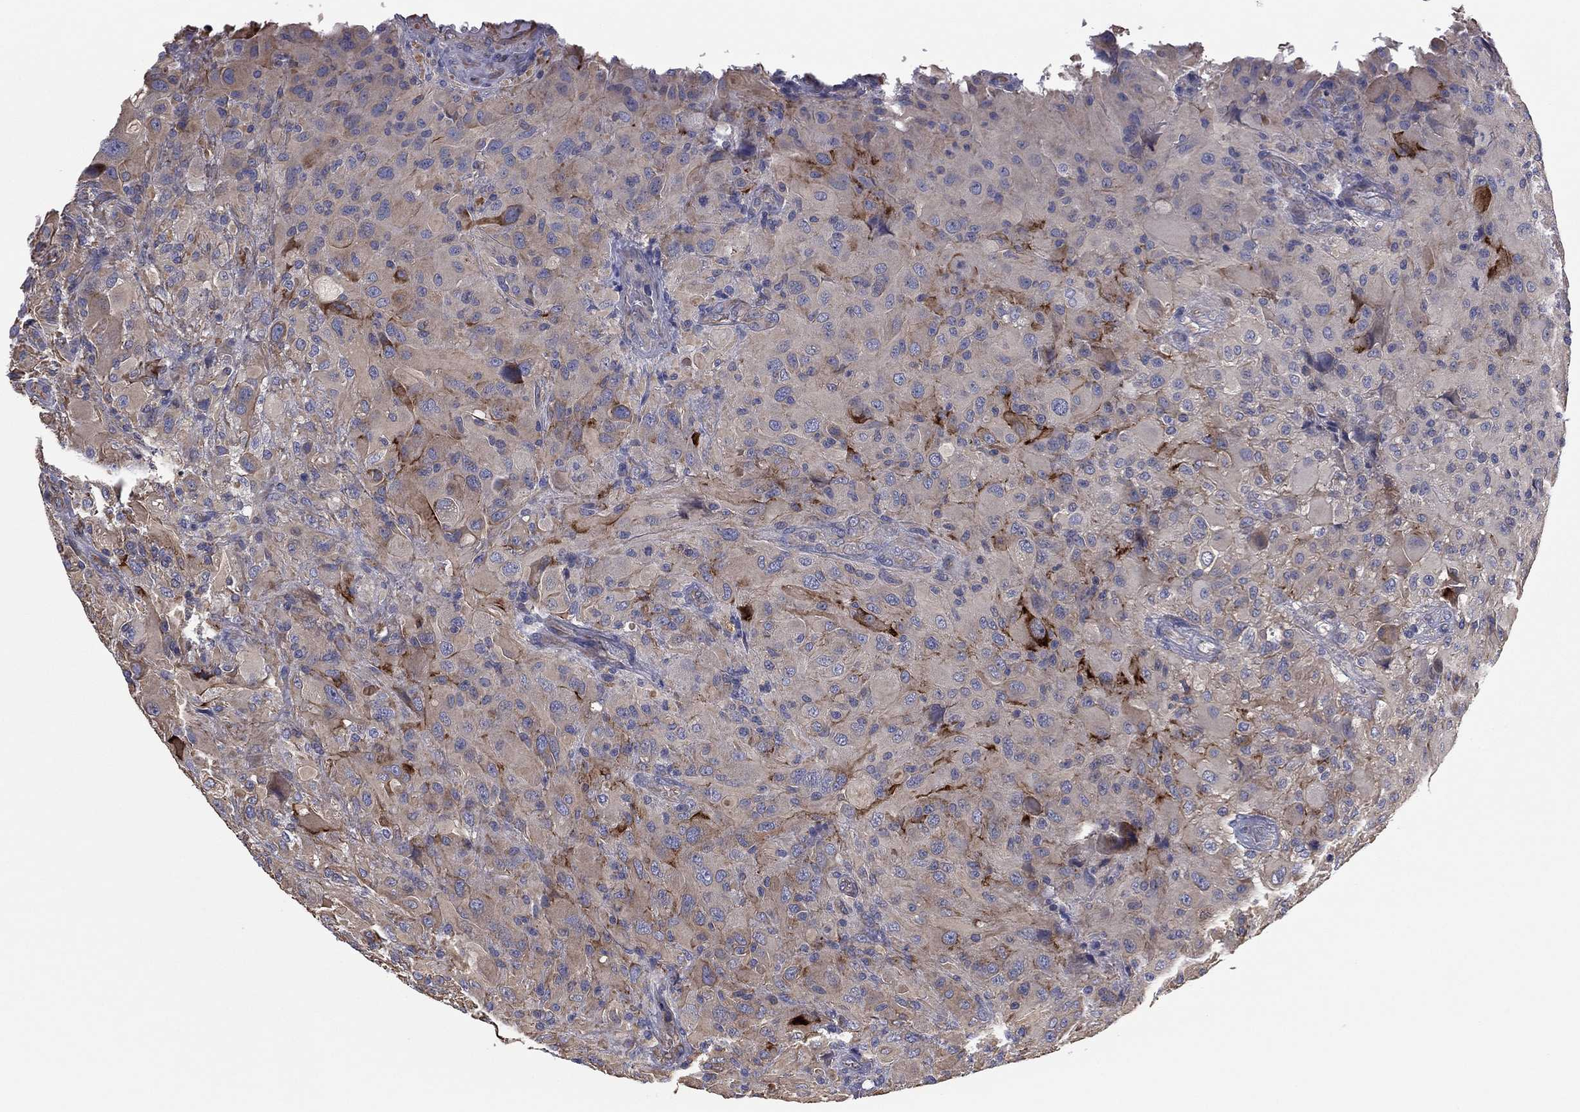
{"staining": {"intensity": "moderate", "quantity": "<25%", "location": "cytoplasmic/membranous"}, "tissue": "glioma", "cell_type": "Tumor cells", "image_type": "cancer", "snomed": [{"axis": "morphology", "description": "Glioma, malignant, High grade"}, {"axis": "topography", "description": "Cerebral cortex"}], "caption": "A low amount of moderate cytoplasmic/membranous expression is identified in approximately <25% of tumor cells in malignant glioma (high-grade) tissue.", "gene": "SCUBE1", "patient": {"sex": "male", "age": 35}}